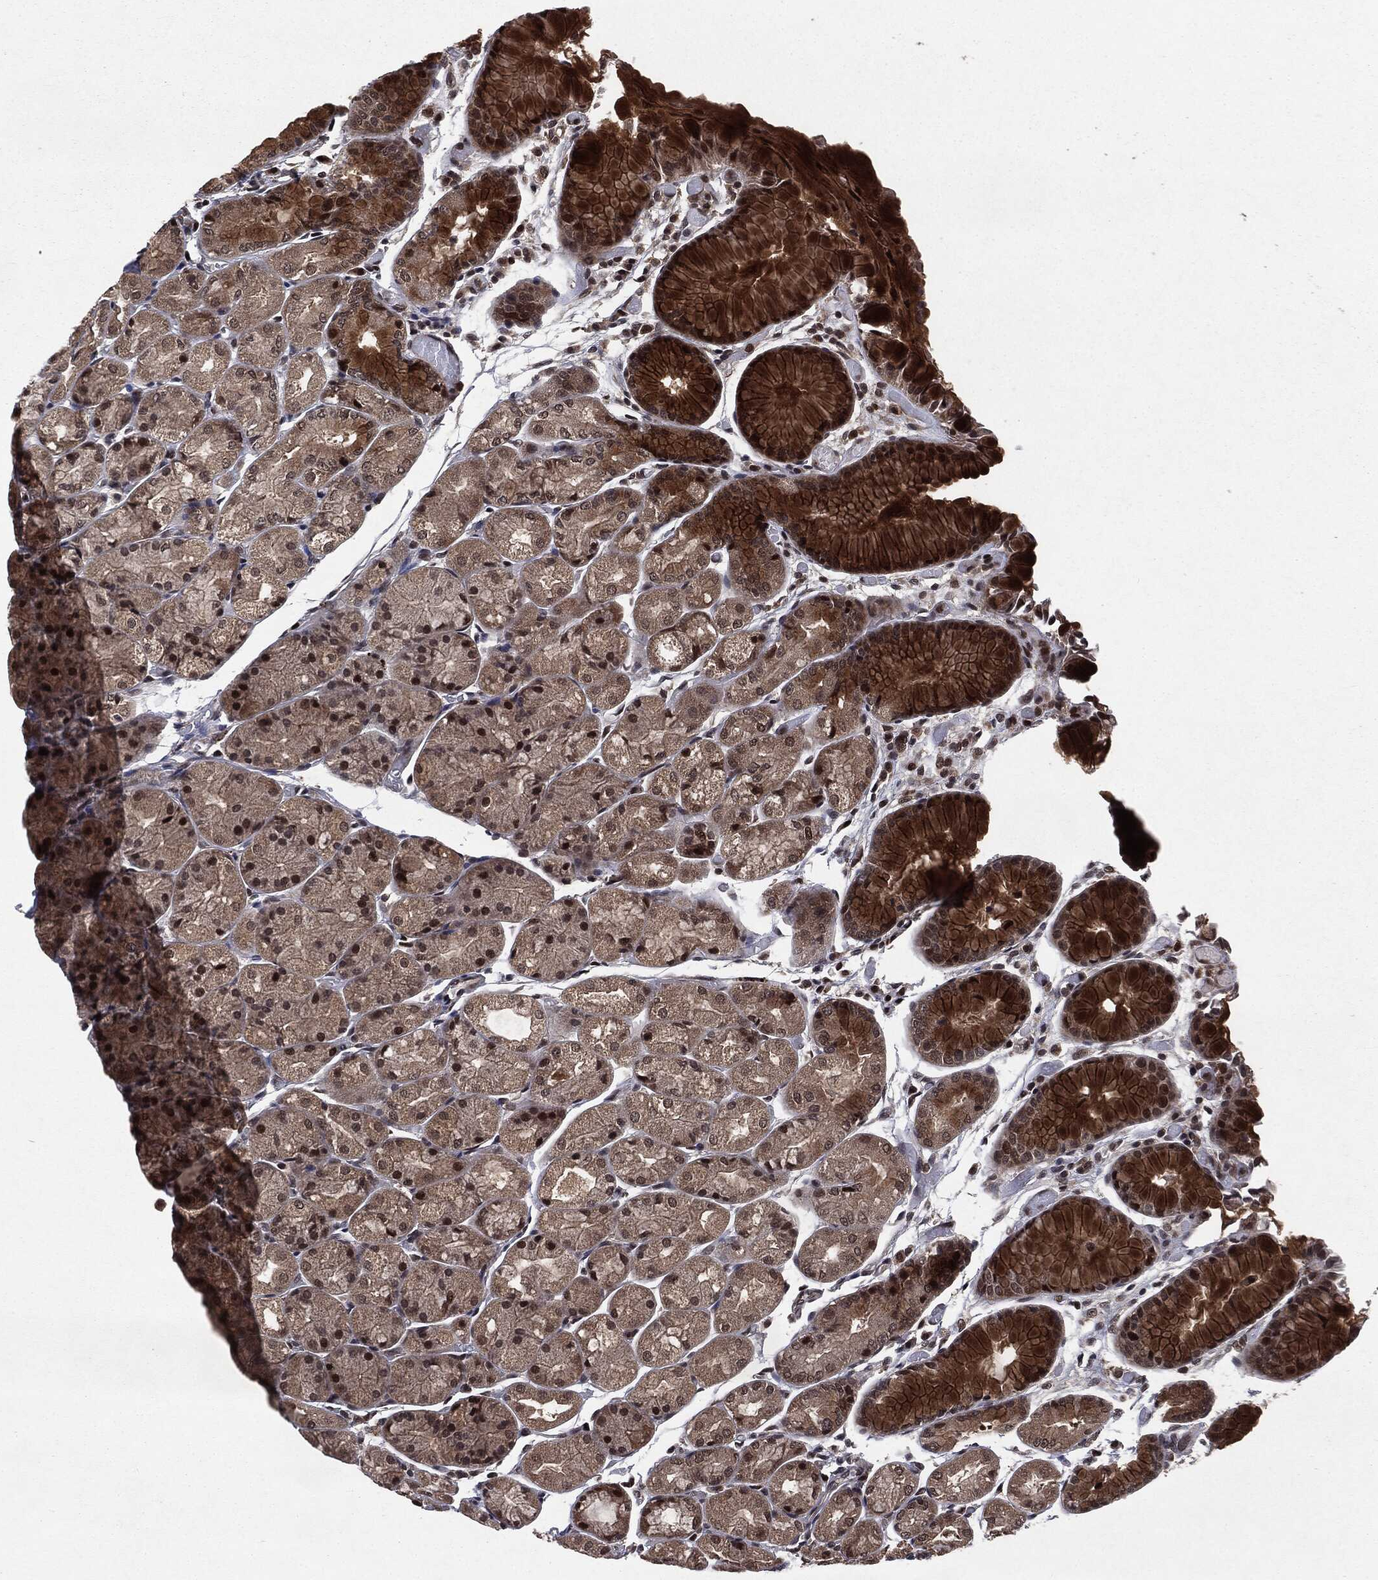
{"staining": {"intensity": "strong", "quantity": "25%-75%", "location": "cytoplasmic/membranous,nuclear"}, "tissue": "stomach", "cell_type": "Glandular cells", "image_type": "normal", "snomed": [{"axis": "morphology", "description": "Normal tissue, NOS"}, {"axis": "topography", "description": "Stomach, upper"}], "caption": "Immunohistochemistry (IHC) photomicrograph of normal stomach: stomach stained using immunohistochemistry reveals high levels of strong protein expression localized specifically in the cytoplasmic/membranous,nuclear of glandular cells, appearing as a cytoplasmic/membranous,nuclear brown color.", "gene": "STAU2", "patient": {"sex": "male", "age": 72}}